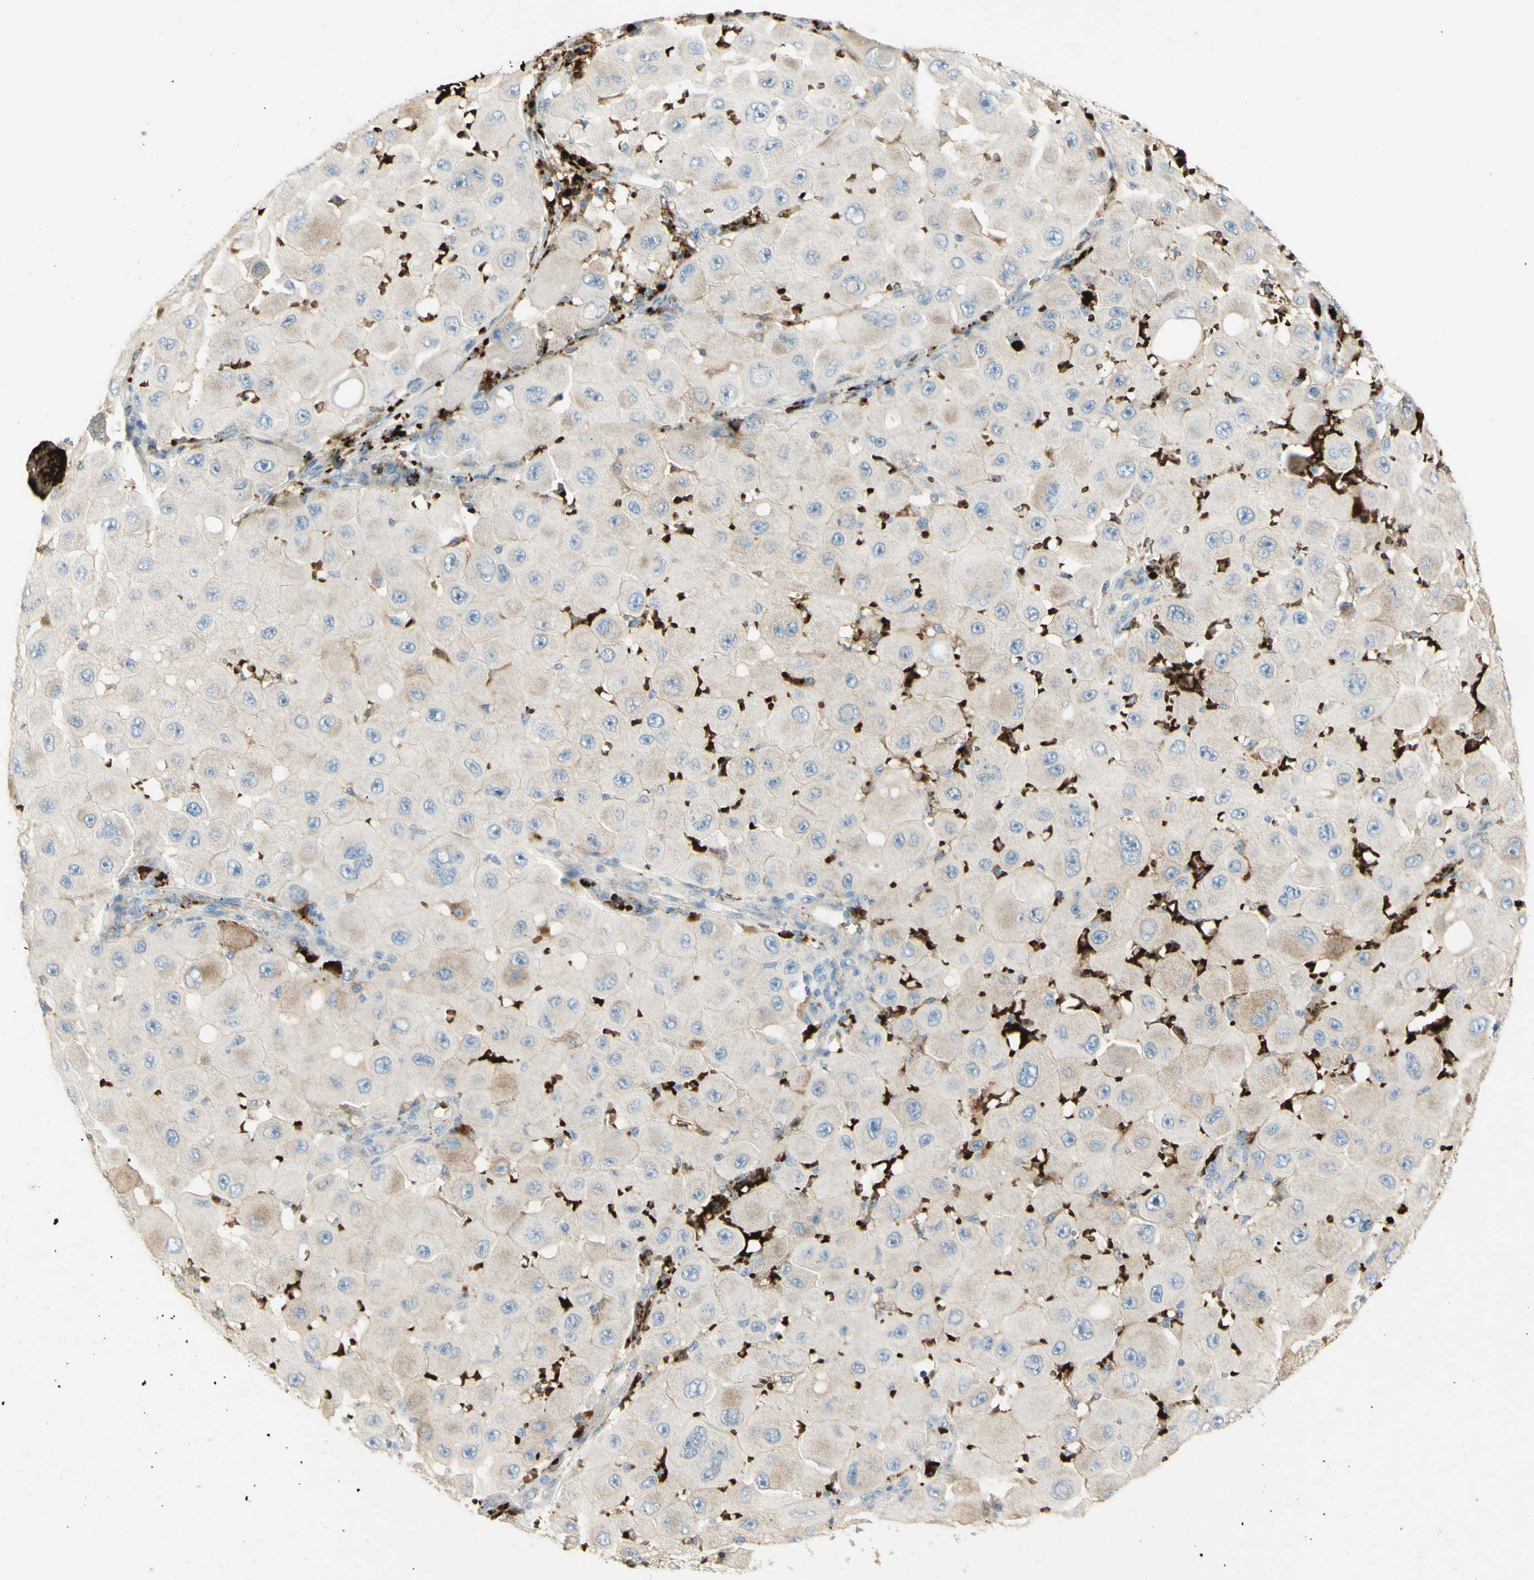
{"staining": {"intensity": "weak", "quantity": "<25%", "location": "cytoplasmic/membranous"}, "tissue": "melanoma", "cell_type": "Tumor cells", "image_type": "cancer", "snomed": [{"axis": "morphology", "description": "Malignant melanoma, NOS"}, {"axis": "topography", "description": "Skin"}], "caption": "There is no significant staining in tumor cells of malignant melanoma.", "gene": "GAN", "patient": {"sex": "female", "age": 81}}